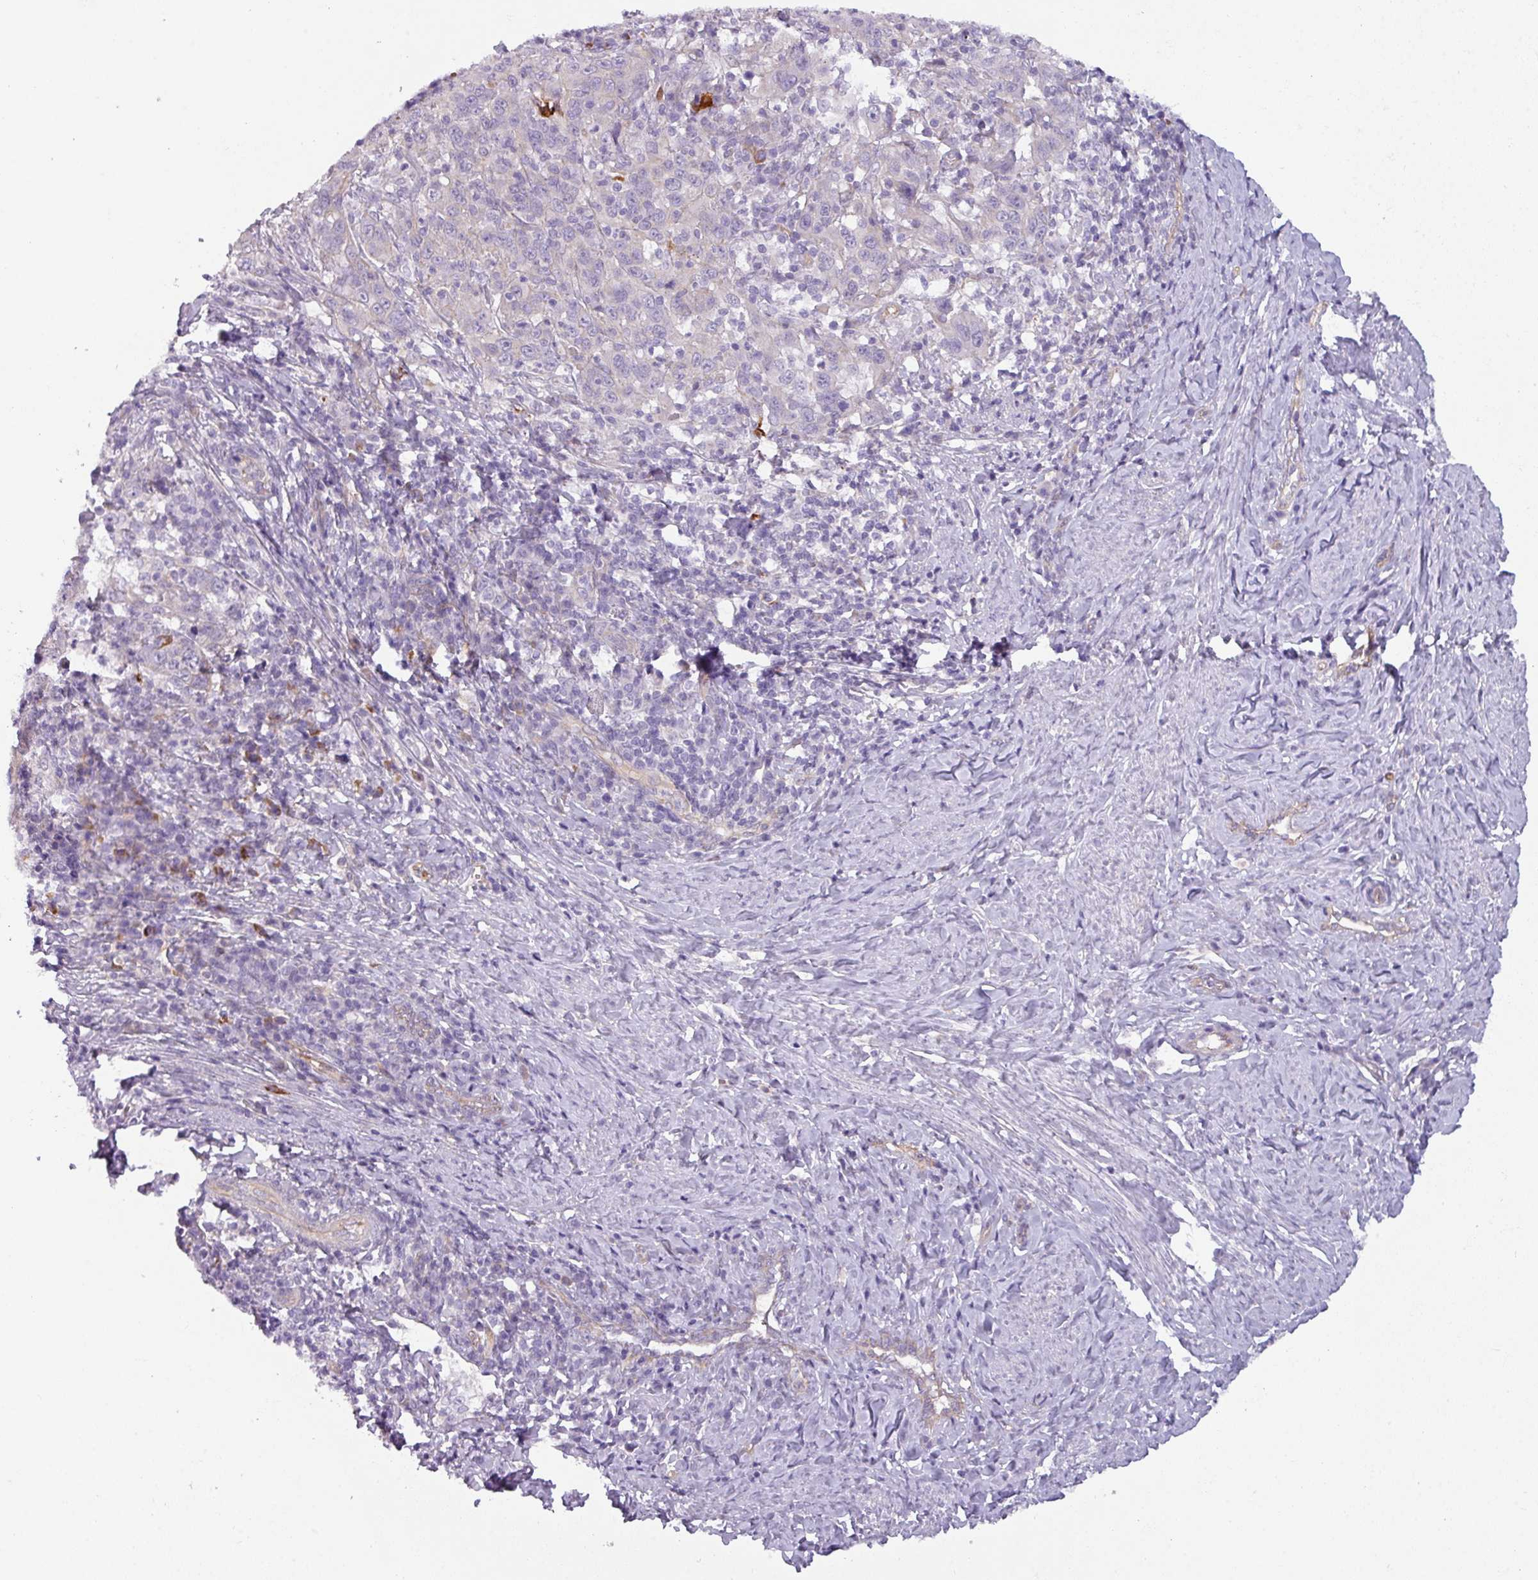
{"staining": {"intensity": "negative", "quantity": "none", "location": "none"}, "tissue": "cervical cancer", "cell_type": "Tumor cells", "image_type": "cancer", "snomed": [{"axis": "morphology", "description": "Squamous cell carcinoma, NOS"}, {"axis": "topography", "description": "Cervix"}], "caption": "A histopathology image of cervical cancer (squamous cell carcinoma) stained for a protein displays no brown staining in tumor cells.", "gene": "BUD23", "patient": {"sex": "female", "age": 46}}